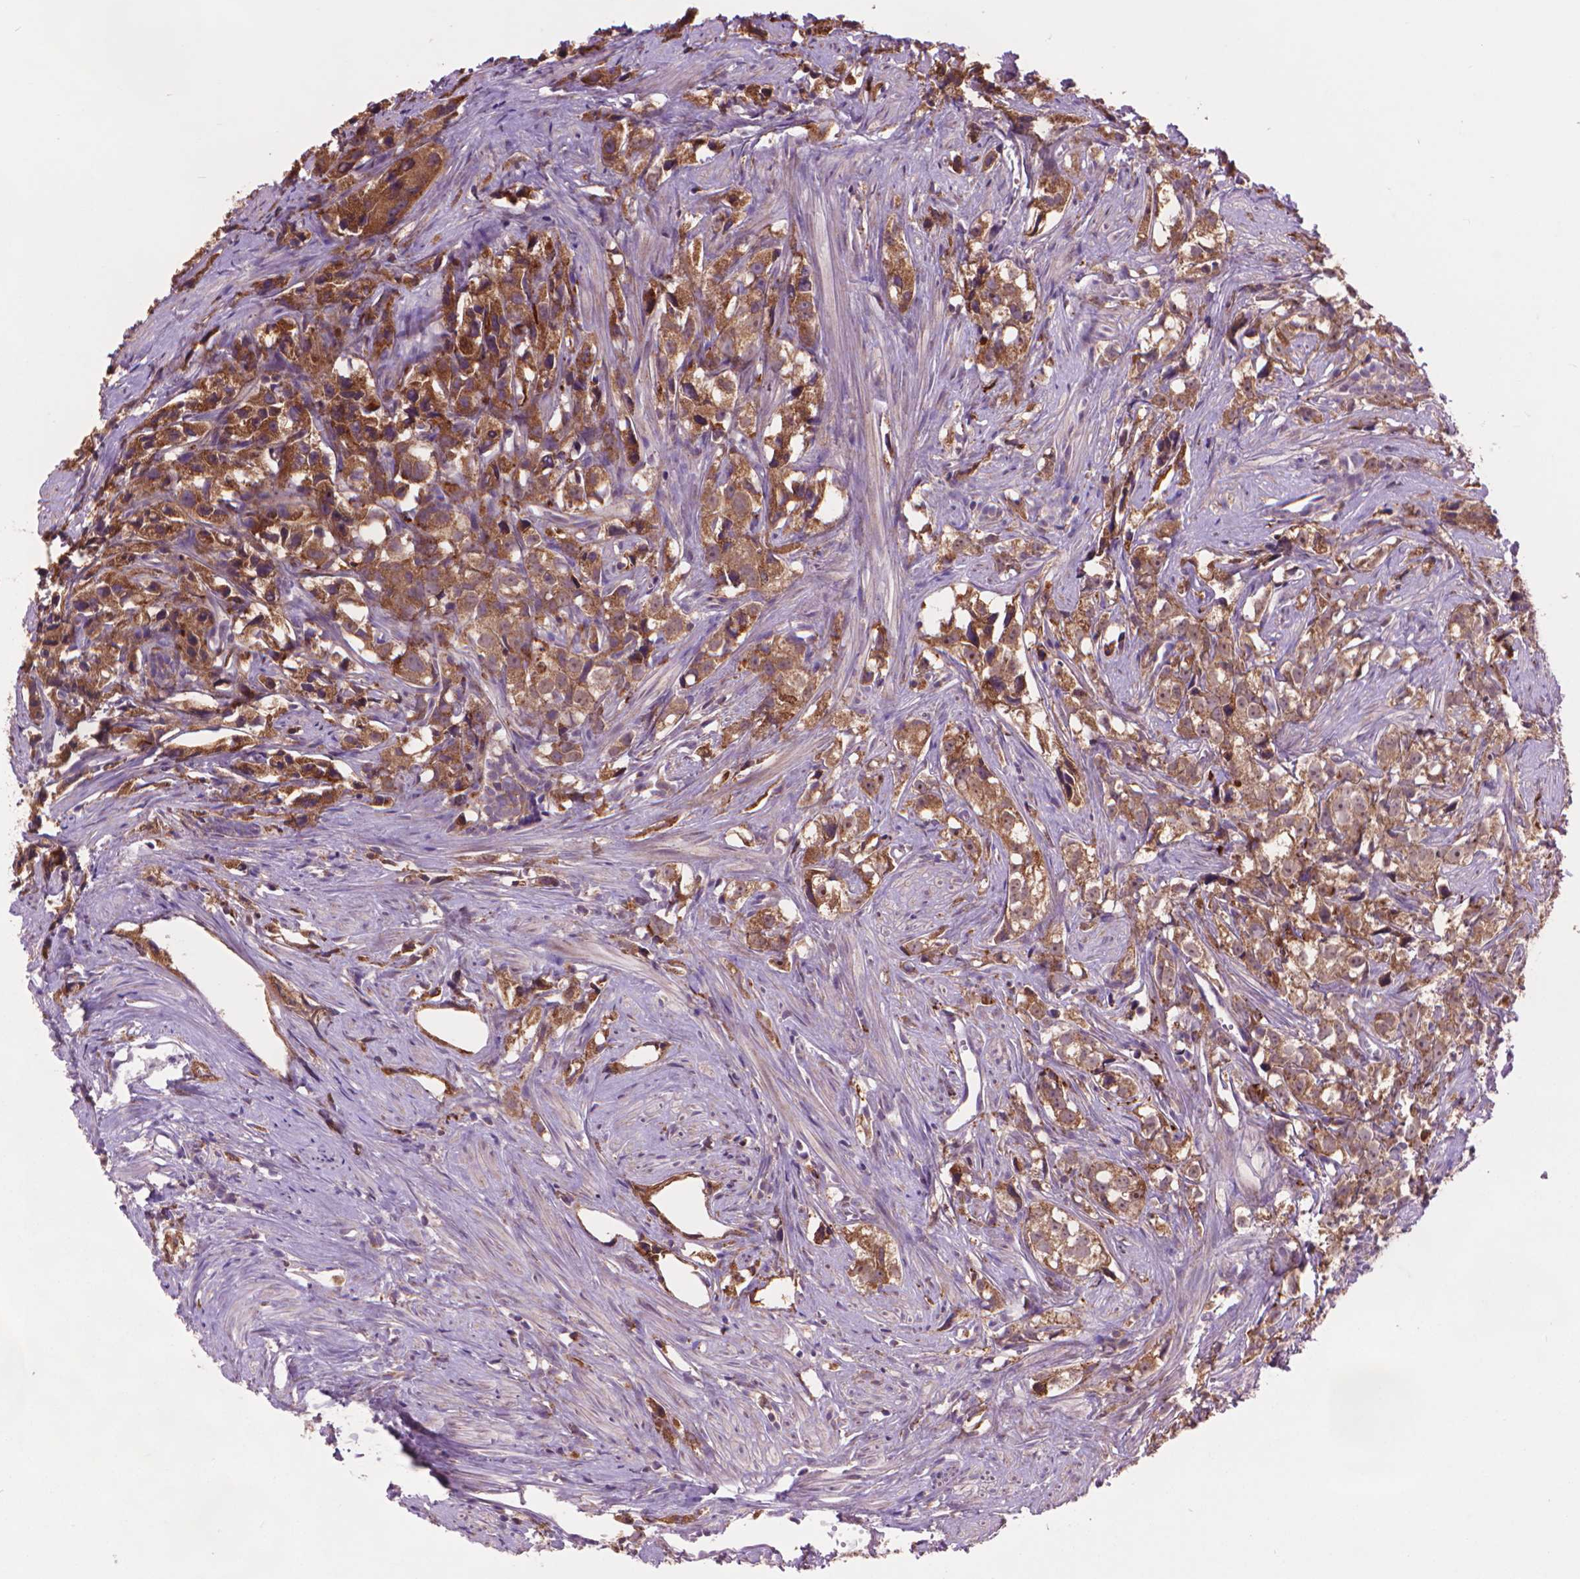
{"staining": {"intensity": "moderate", "quantity": ">75%", "location": "cytoplasmic/membranous"}, "tissue": "prostate cancer", "cell_type": "Tumor cells", "image_type": "cancer", "snomed": [{"axis": "morphology", "description": "Adenocarcinoma, High grade"}, {"axis": "topography", "description": "Prostate"}], "caption": "High-magnification brightfield microscopy of prostate adenocarcinoma (high-grade) stained with DAB (brown) and counterstained with hematoxylin (blue). tumor cells exhibit moderate cytoplasmic/membranous positivity is present in approximately>75% of cells. (IHC, brightfield microscopy, high magnification).", "gene": "GLB1", "patient": {"sex": "male", "age": 68}}